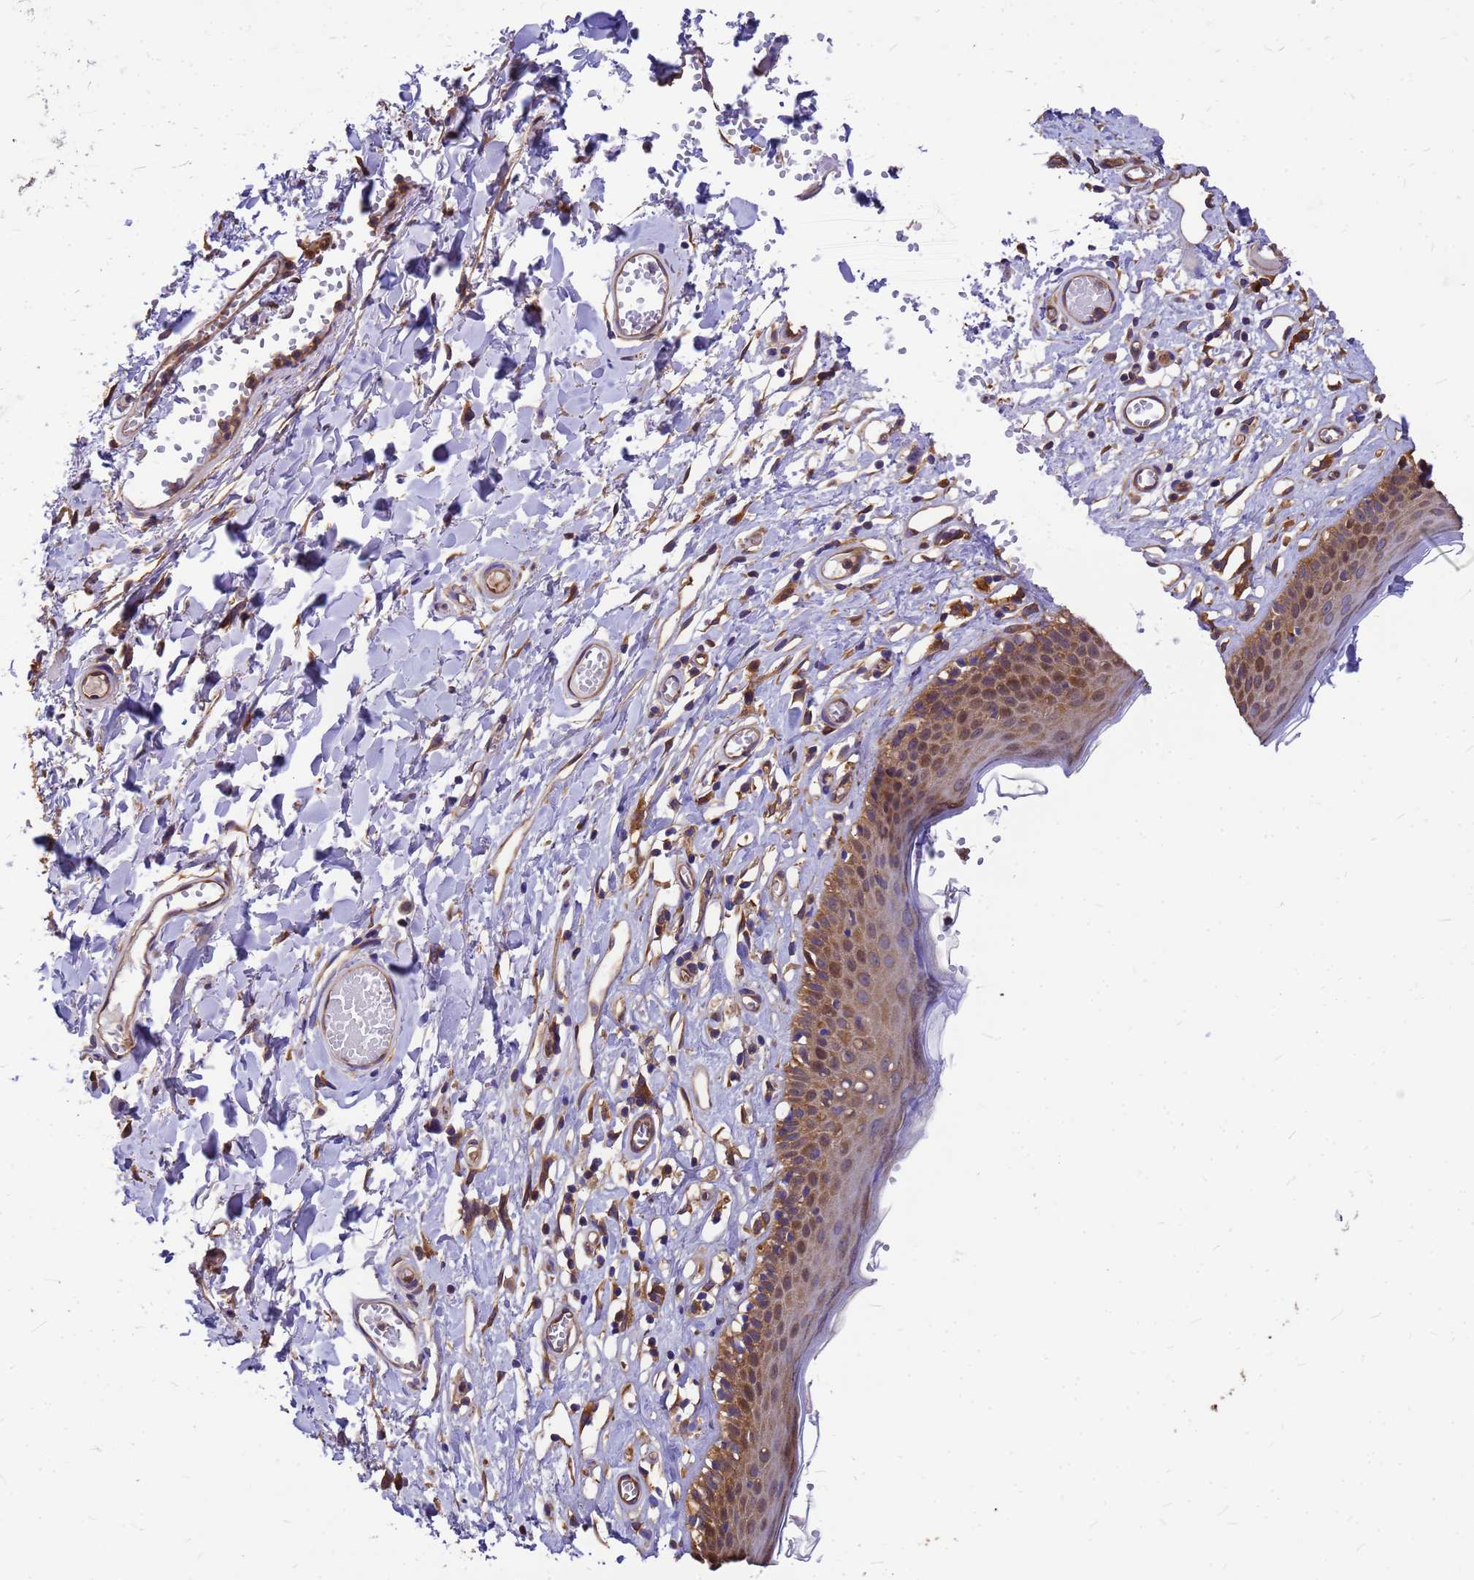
{"staining": {"intensity": "moderate", "quantity": "25%-75%", "location": "cytoplasmic/membranous"}, "tissue": "skin", "cell_type": "Epidermal cells", "image_type": "normal", "snomed": [{"axis": "morphology", "description": "Normal tissue, NOS"}, {"axis": "topography", "description": "Adipose tissue"}, {"axis": "topography", "description": "Vascular tissue"}, {"axis": "topography", "description": "Vulva"}, {"axis": "topography", "description": "Peripheral nerve tissue"}], "caption": "This is a photomicrograph of immunohistochemistry (IHC) staining of normal skin, which shows moderate staining in the cytoplasmic/membranous of epidermal cells.", "gene": "GID4", "patient": {"sex": "female", "age": 86}}